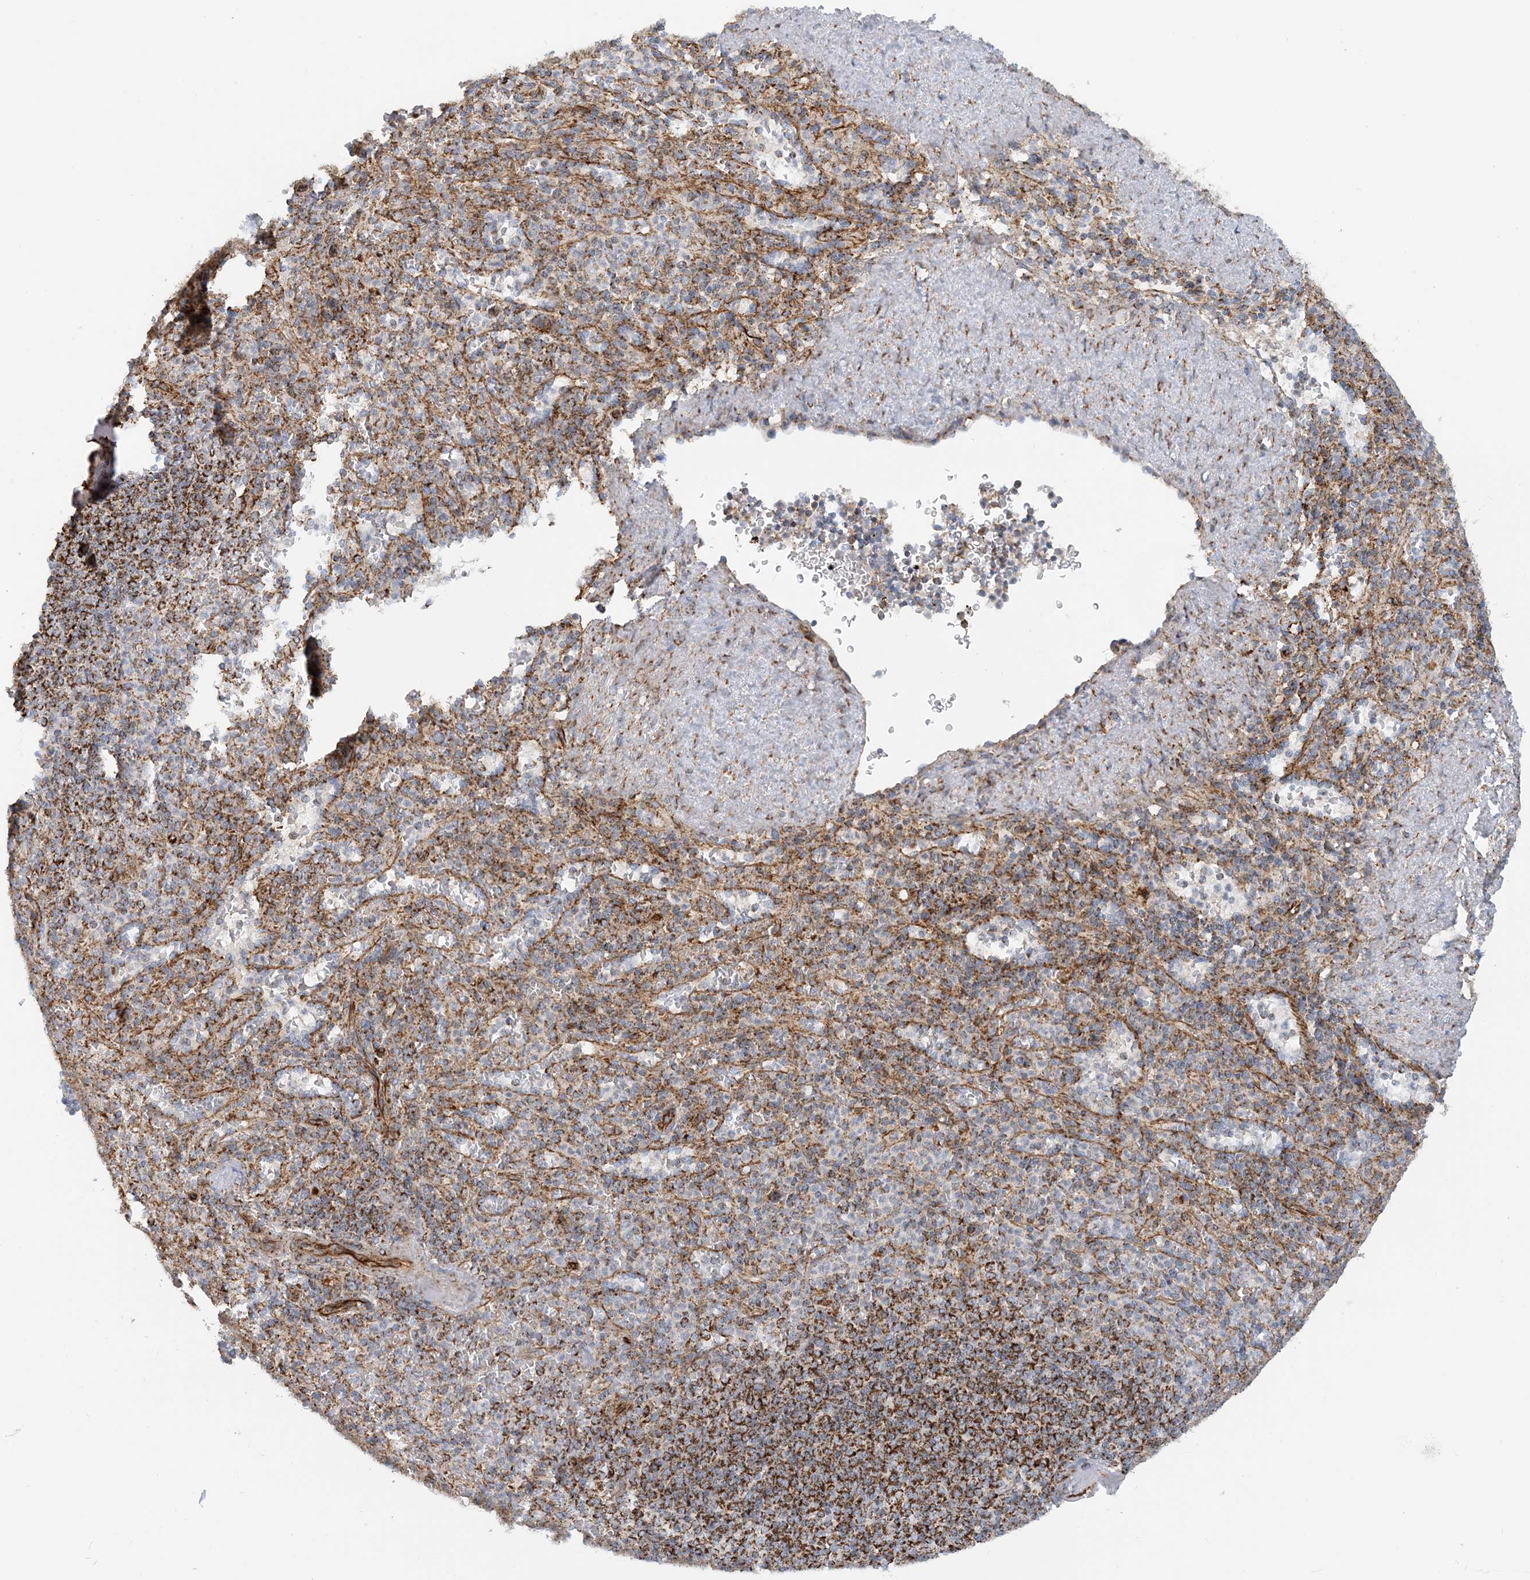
{"staining": {"intensity": "moderate", "quantity": "25%-75%", "location": "cytoplasmic/membranous"}, "tissue": "spleen", "cell_type": "Cells in red pulp", "image_type": "normal", "snomed": [{"axis": "morphology", "description": "Normal tissue, NOS"}, {"axis": "topography", "description": "Spleen"}], "caption": "Cells in red pulp demonstrate medium levels of moderate cytoplasmic/membranous expression in approximately 25%-75% of cells in normal spleen.", "gene": "COA3", "patient": {"sex": "female", "age": 74}}